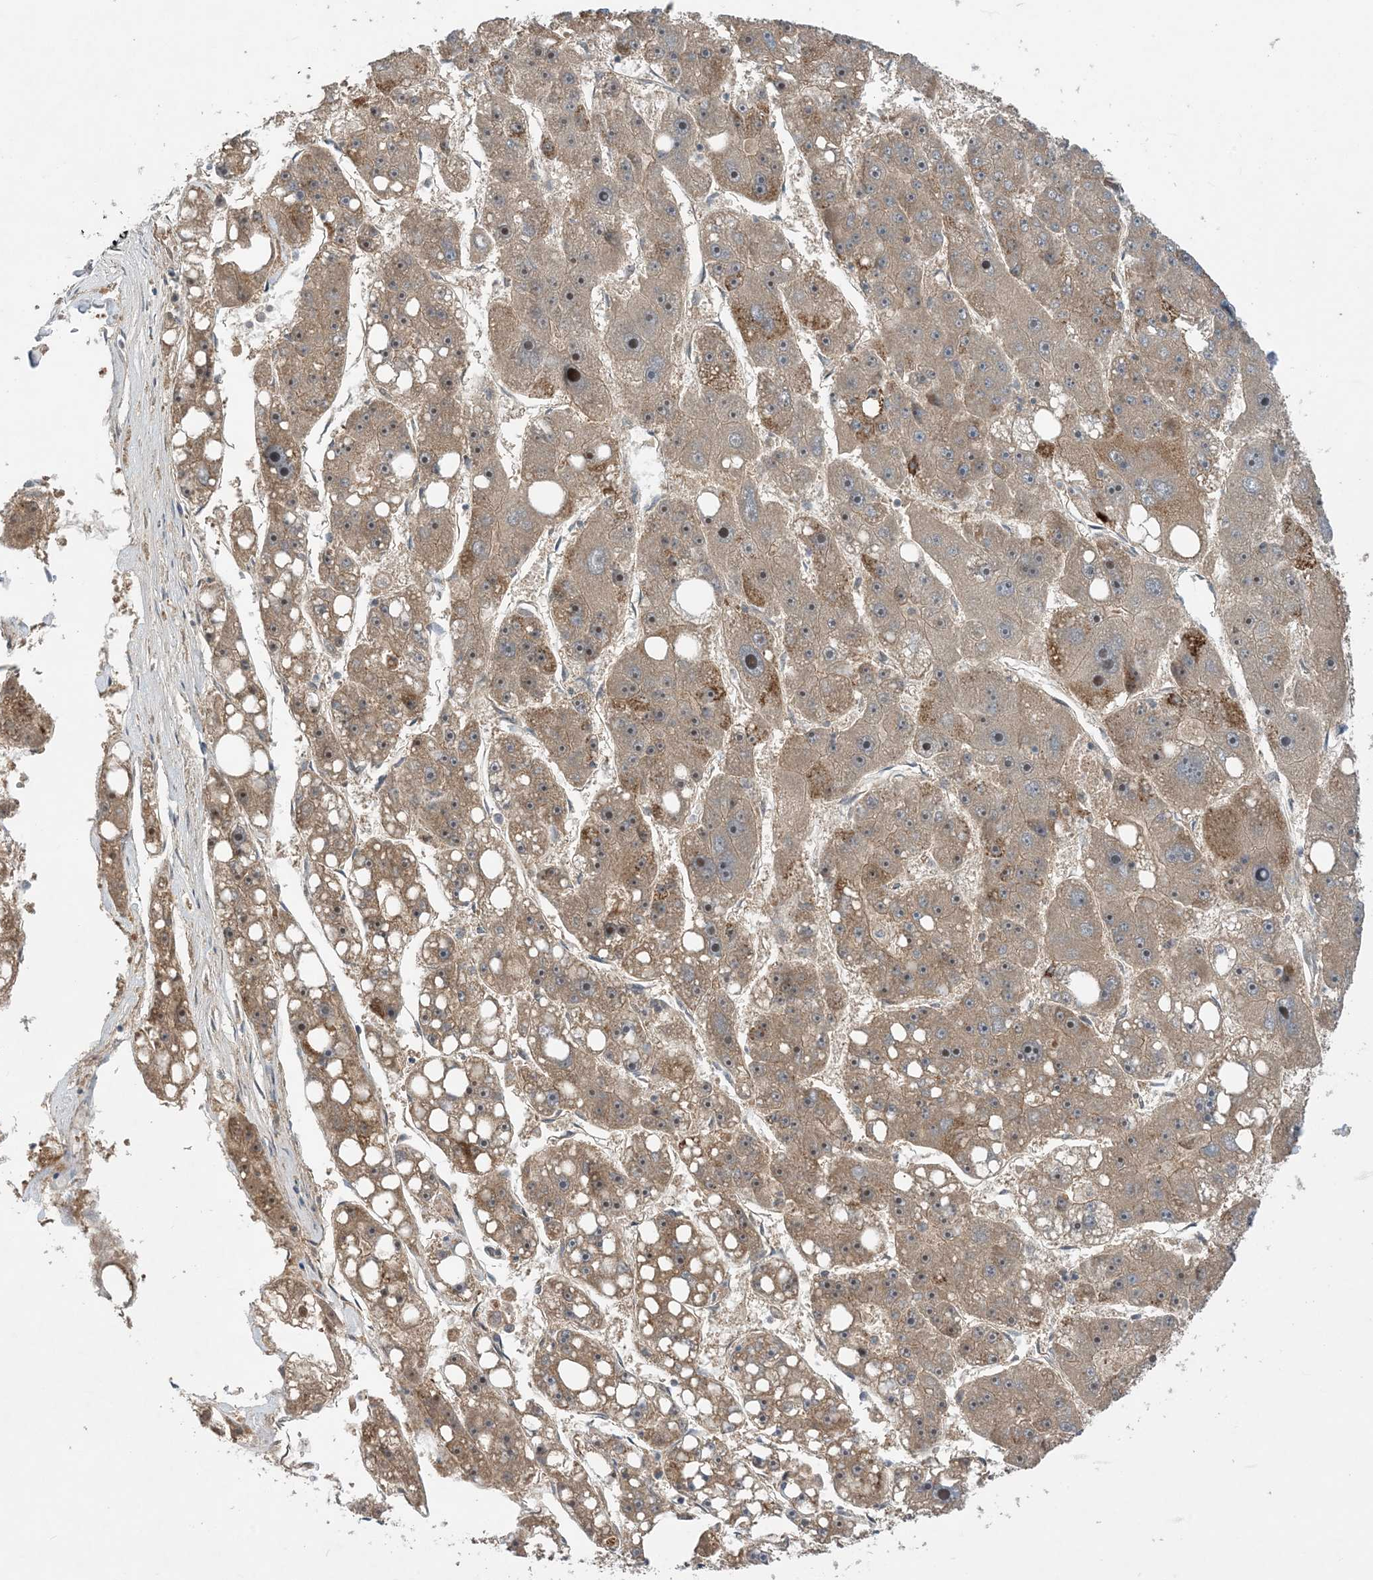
{"staining": {"intensity": "moderate", "quantity": "25%-75%", "location": "cytoplasmic/membranous"}, "tissue": "liver cancer", "cell_type": "Tumor cells", "image_type": "cancer", "snomed": [{"axis": "morphology", "description": "Carcinoma, Hepatocellular, NOS"}, {"axis": "topography", "description": "Liver"}], "caption": "This is a histology image of IHC staining of liver hepatocellular carcinoma, which shows moderate expression in the cytoplasmic/membranous of tumor cells.", "gene": "HEMK1", "patient": {"sex": "female", "age": 61}}